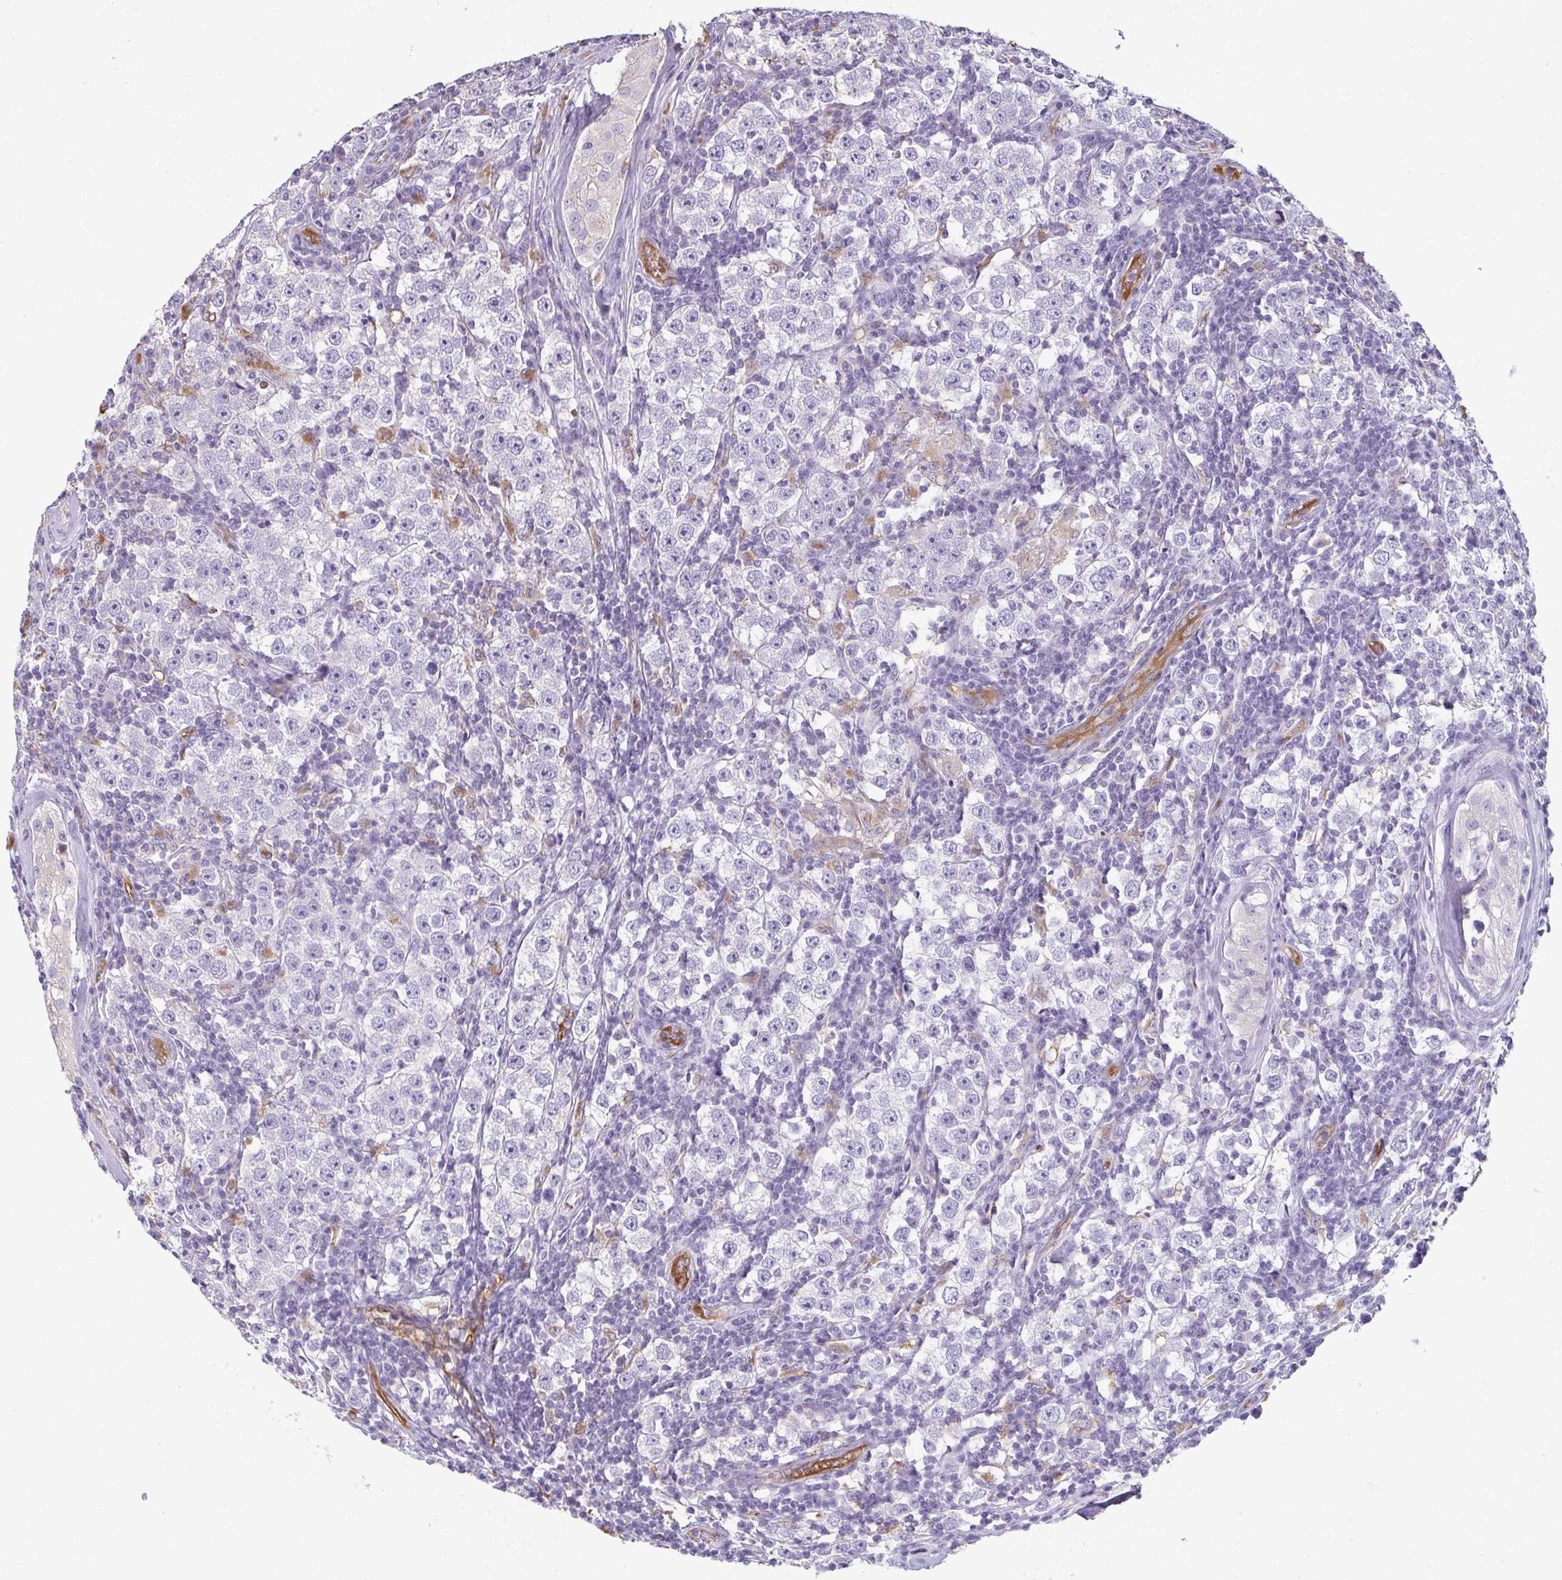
{"staining": {"intensity": "negative", "quantity": "none", "location": "none"}, "tissue": "urothelial cancer", "cell_type": "Tumor cells", "image_type": "cancer", "snomed": [{"axis": "morphology", "description": "Normal tissue, NOS"}, {"axis": "morphology", "description": "Urothelial carcinoma, High grade"}, {"axis": "morphology", "description": "Seminoma, NOS"}, {"axis": "morphology", "description": "Carcinoma, Embryonal, NOS"}, {"axis": "topography", "description": "Urinary bladder"}, {"axis": "topography", "description": "Testis"}], "caption": "Tumor cells are negative for protein expression in human embryonal carcinoma.", "gene": "PDE2A", "patient": {"sex": "male", "age": 41}}